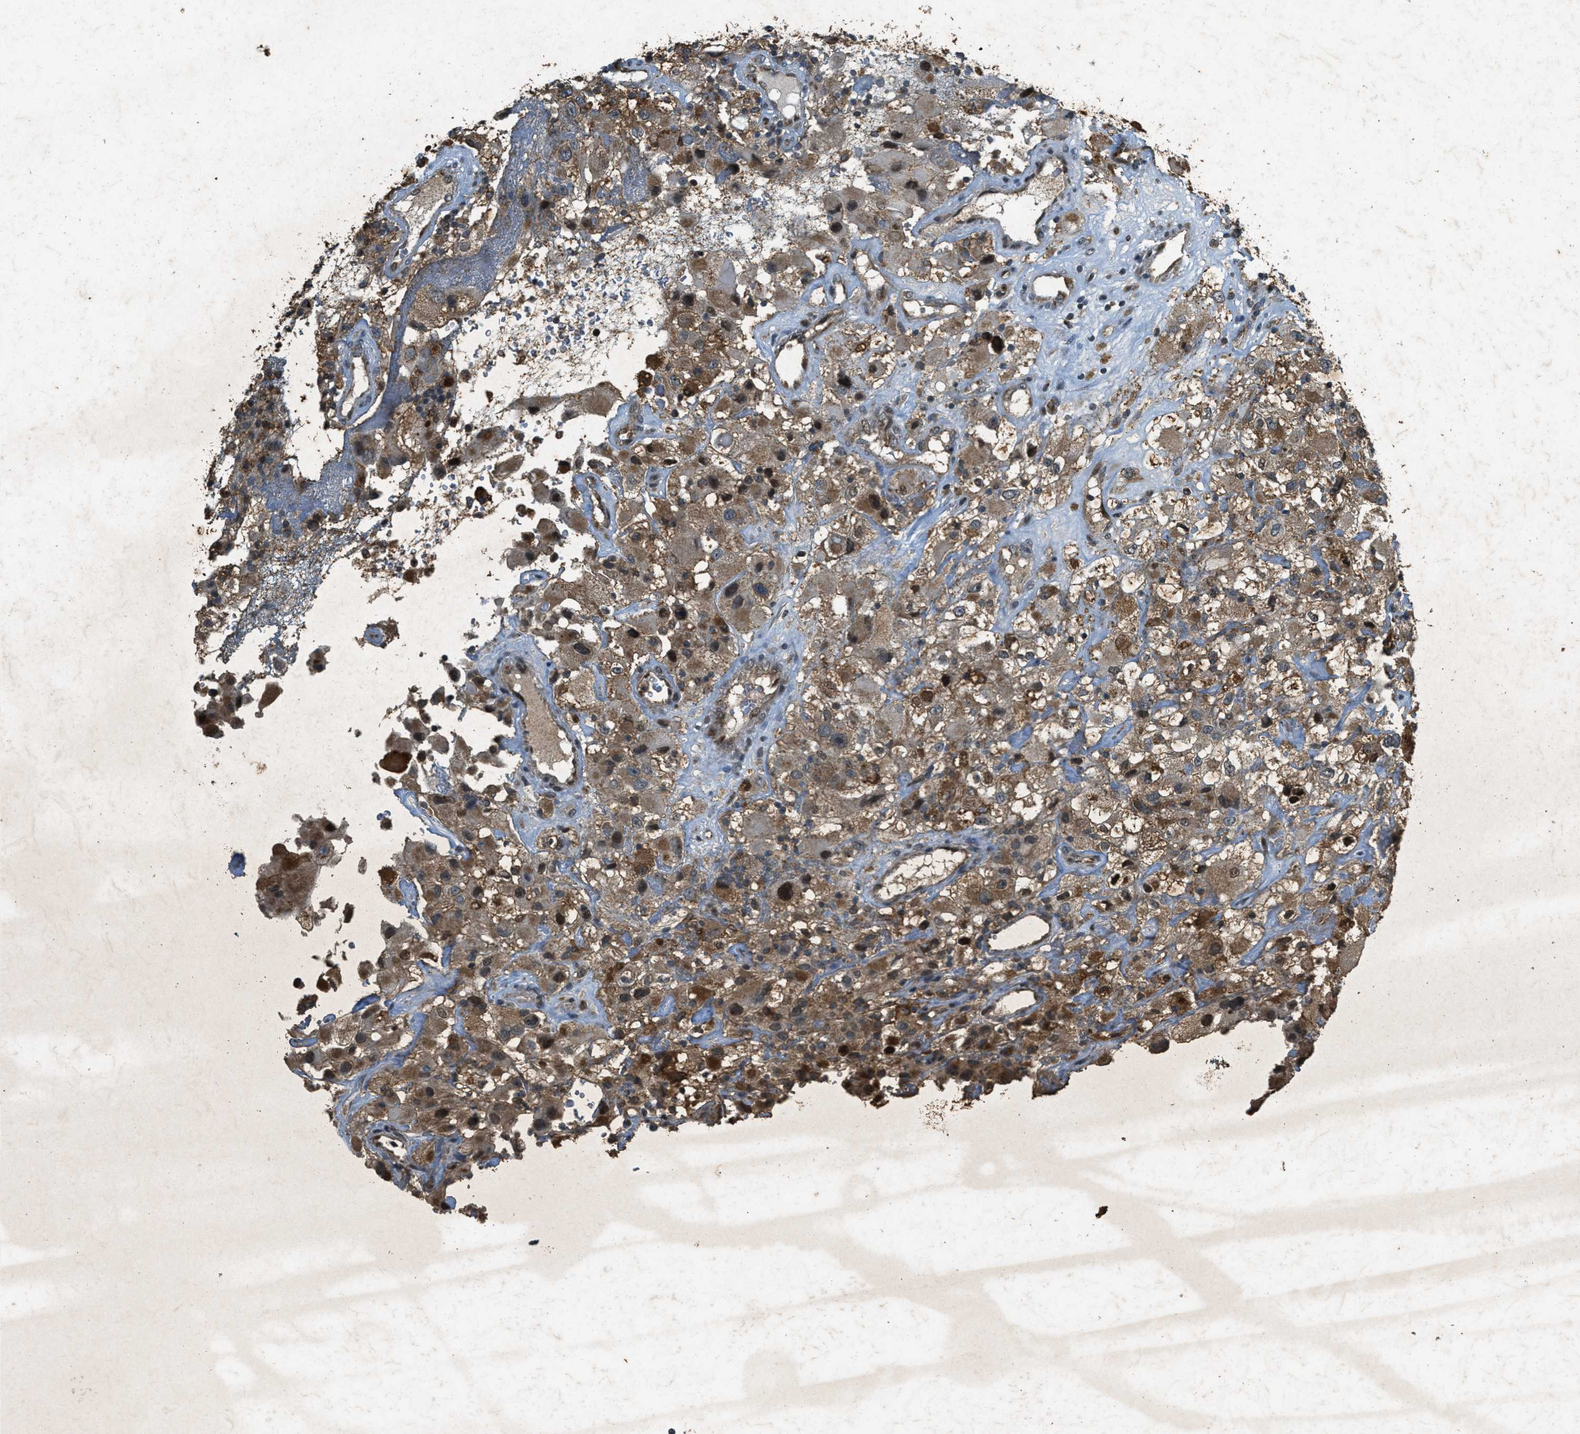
{"staining": {"intensity": "moderate", "quantity": ">75%", "location": "cytoplasmic/membranous"}, "tissue": "renal cancer", "cell_type": "Tumor cells", "image_type": "cancer", "snomed": [{"axis": "morphology", "description": "Adenocarcinoma, NOS"}, {"axis": "topography", "description": "Kidney"}], "caption": "Immunohistochemistry of human renal adenocarcinoma demonstrates medium levels of moderate cytoplasmic/membranous staining in approximately >75% of tumor cells.", "gene": "PPP1R15A", "patient": {"sex": "female", "age": 52}}